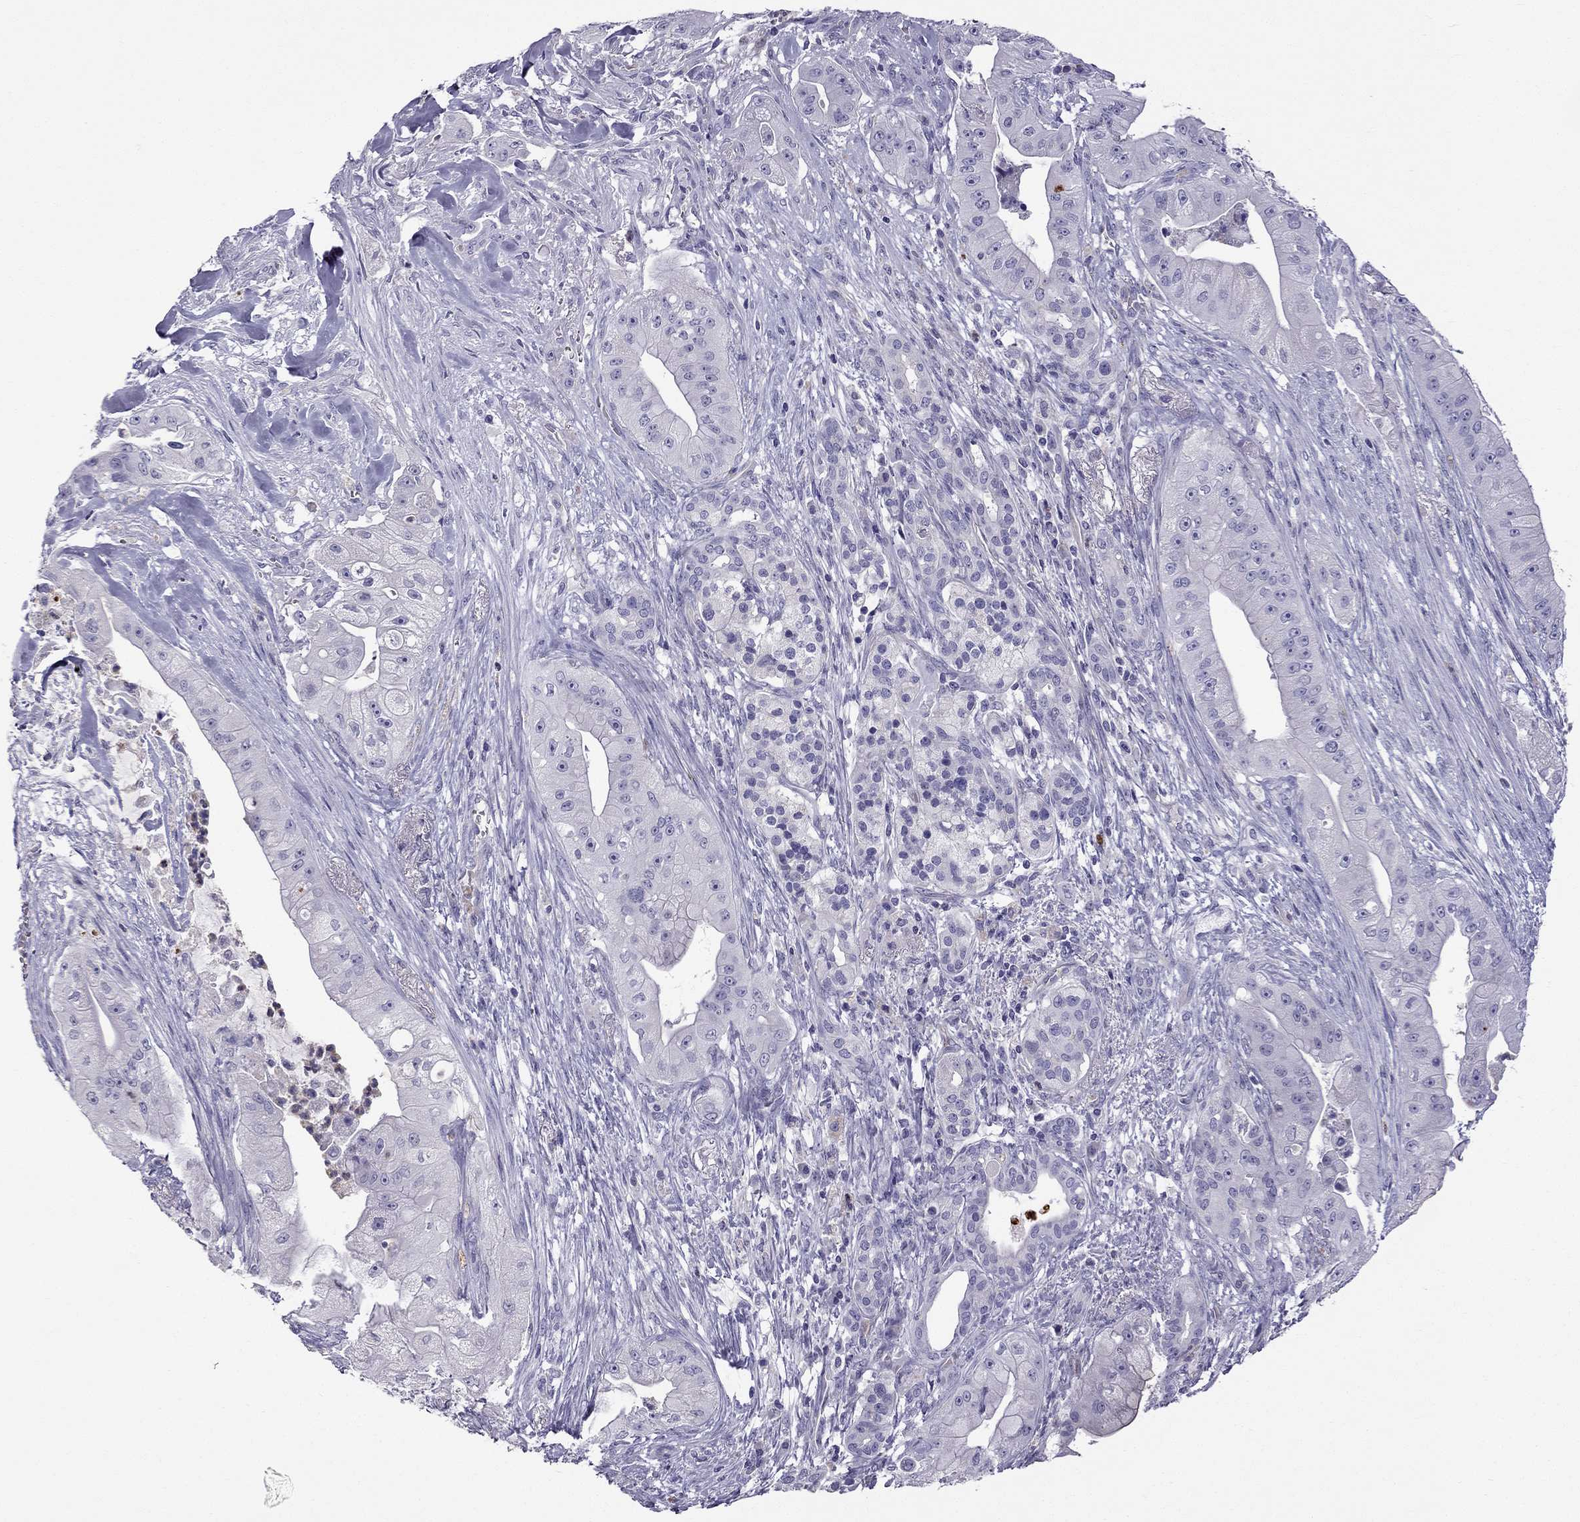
{"staining": {"intensity": "negative", "quantity": "none", "location": "none"}, "tissue": "pancreatic cancer", "cell_type": "Tumor cells", "image_type": "cancer", "snomed": [{"axis": "morphology", "description": "Normal tissue, NOS"}, {"axis": "morphology", "description": "Inflammation, NOS"}, {"axis": "morphology", "description": "Adenocarcinoma, NOS"}, {"axis": "topography", "description": "Pancreas"}], "caption": "An IHC histopathology image of adenocarcinoma (pancreatic) is shown. There is no staining in tumor cells of adenocarcinoma (pancreatic).", "gene": "STOML3", "patient": {"sex": "male", "age": 57}}